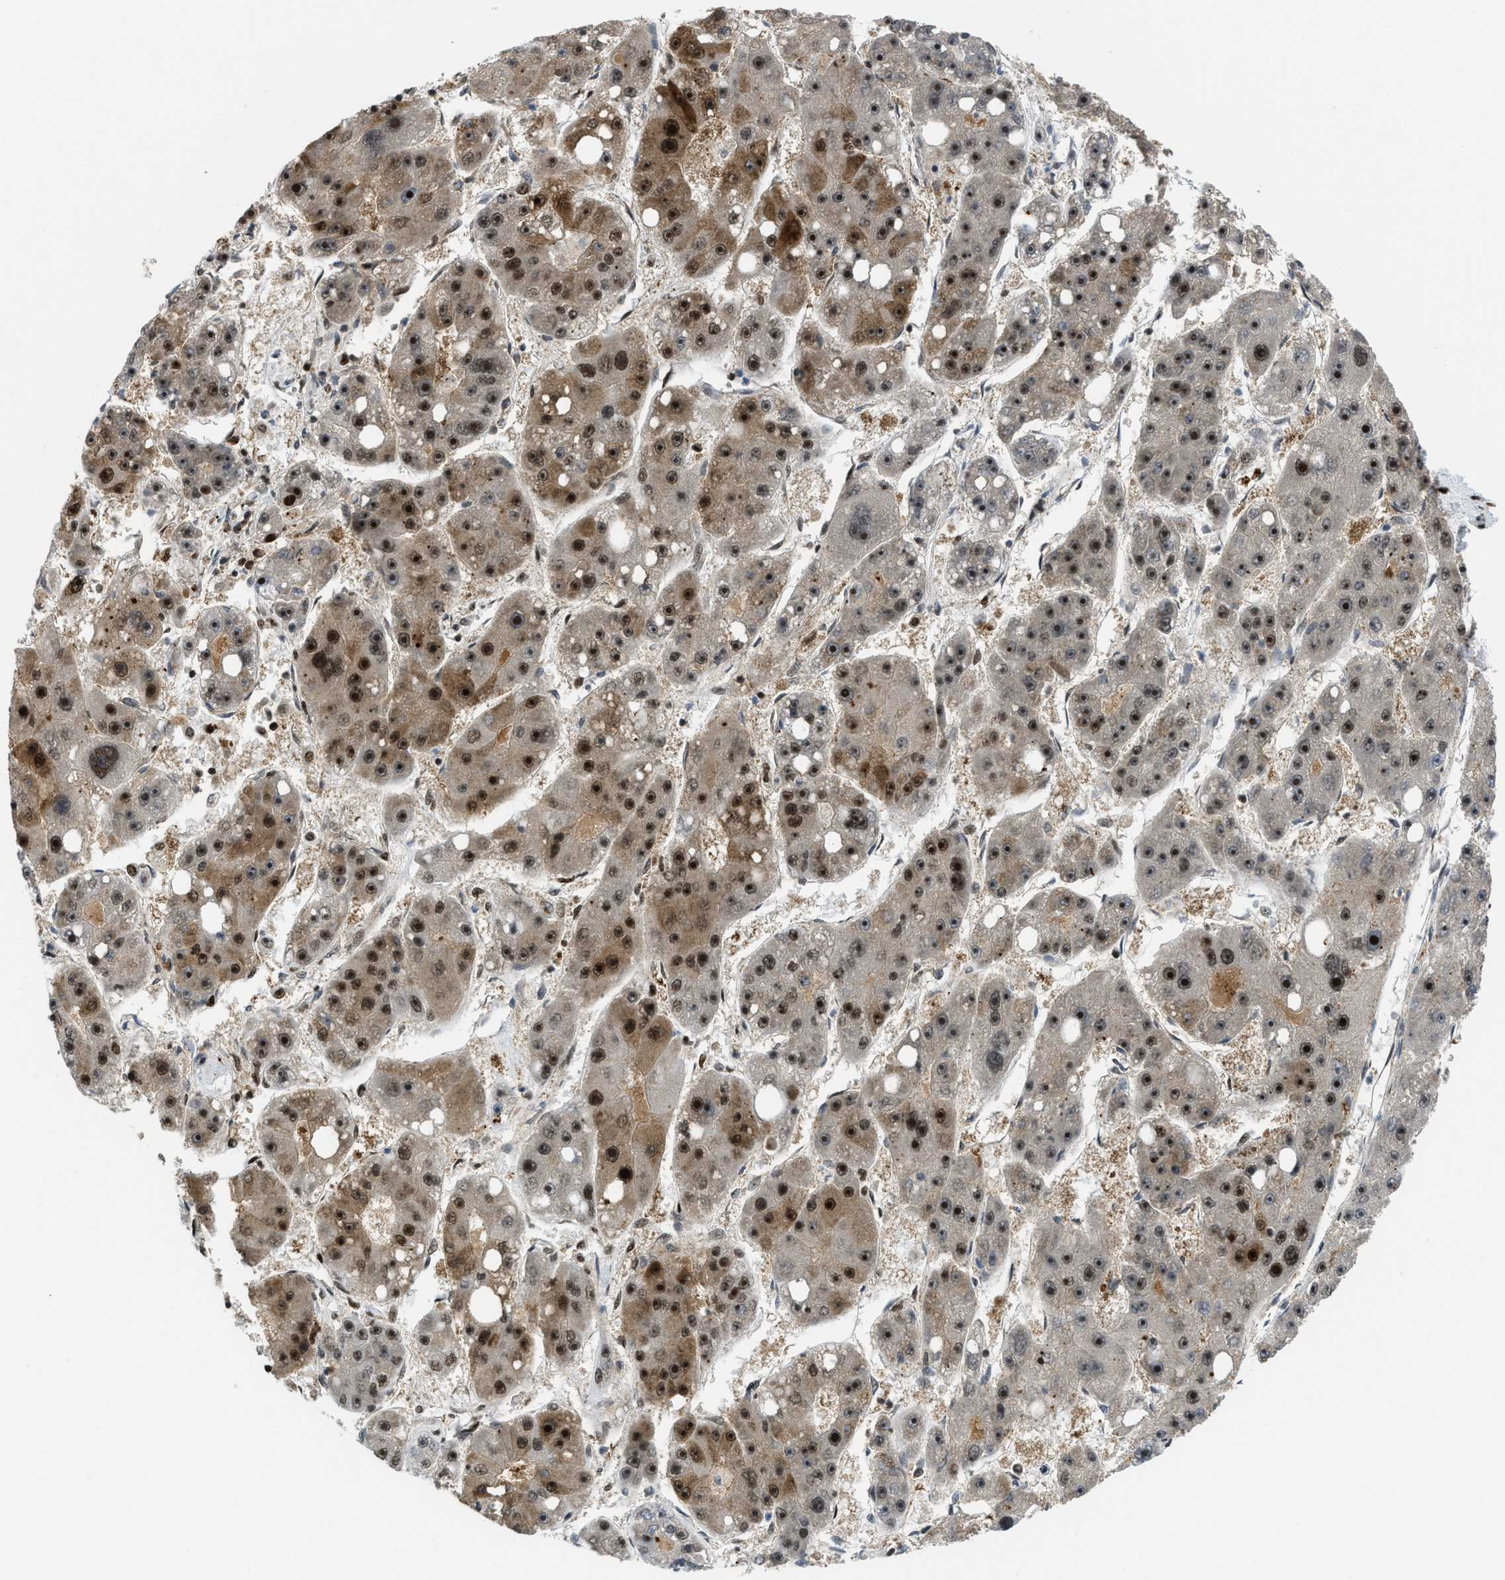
{"staining": {"intensity": "strong", "quantity": ">75%", "location": "cytoplasmic/membranous,nuclear"}, "tissue": "liver cancer", "cell_type": "Tumor cells", "image_type": "cancer", "snomed": [{"axis": "morphology", "description": "Carcinoma, Hepatocellular, NOS"}, {"axis": "topography", "description": "Liver"}], "caption": "The immunohistochemical stain shows strong cytoplasmic/membranous and nuclear positivity in tumor cells of liver cancer tissue.", "gene": "RFX5", "patient": {"sex": "female", "age": 61}}